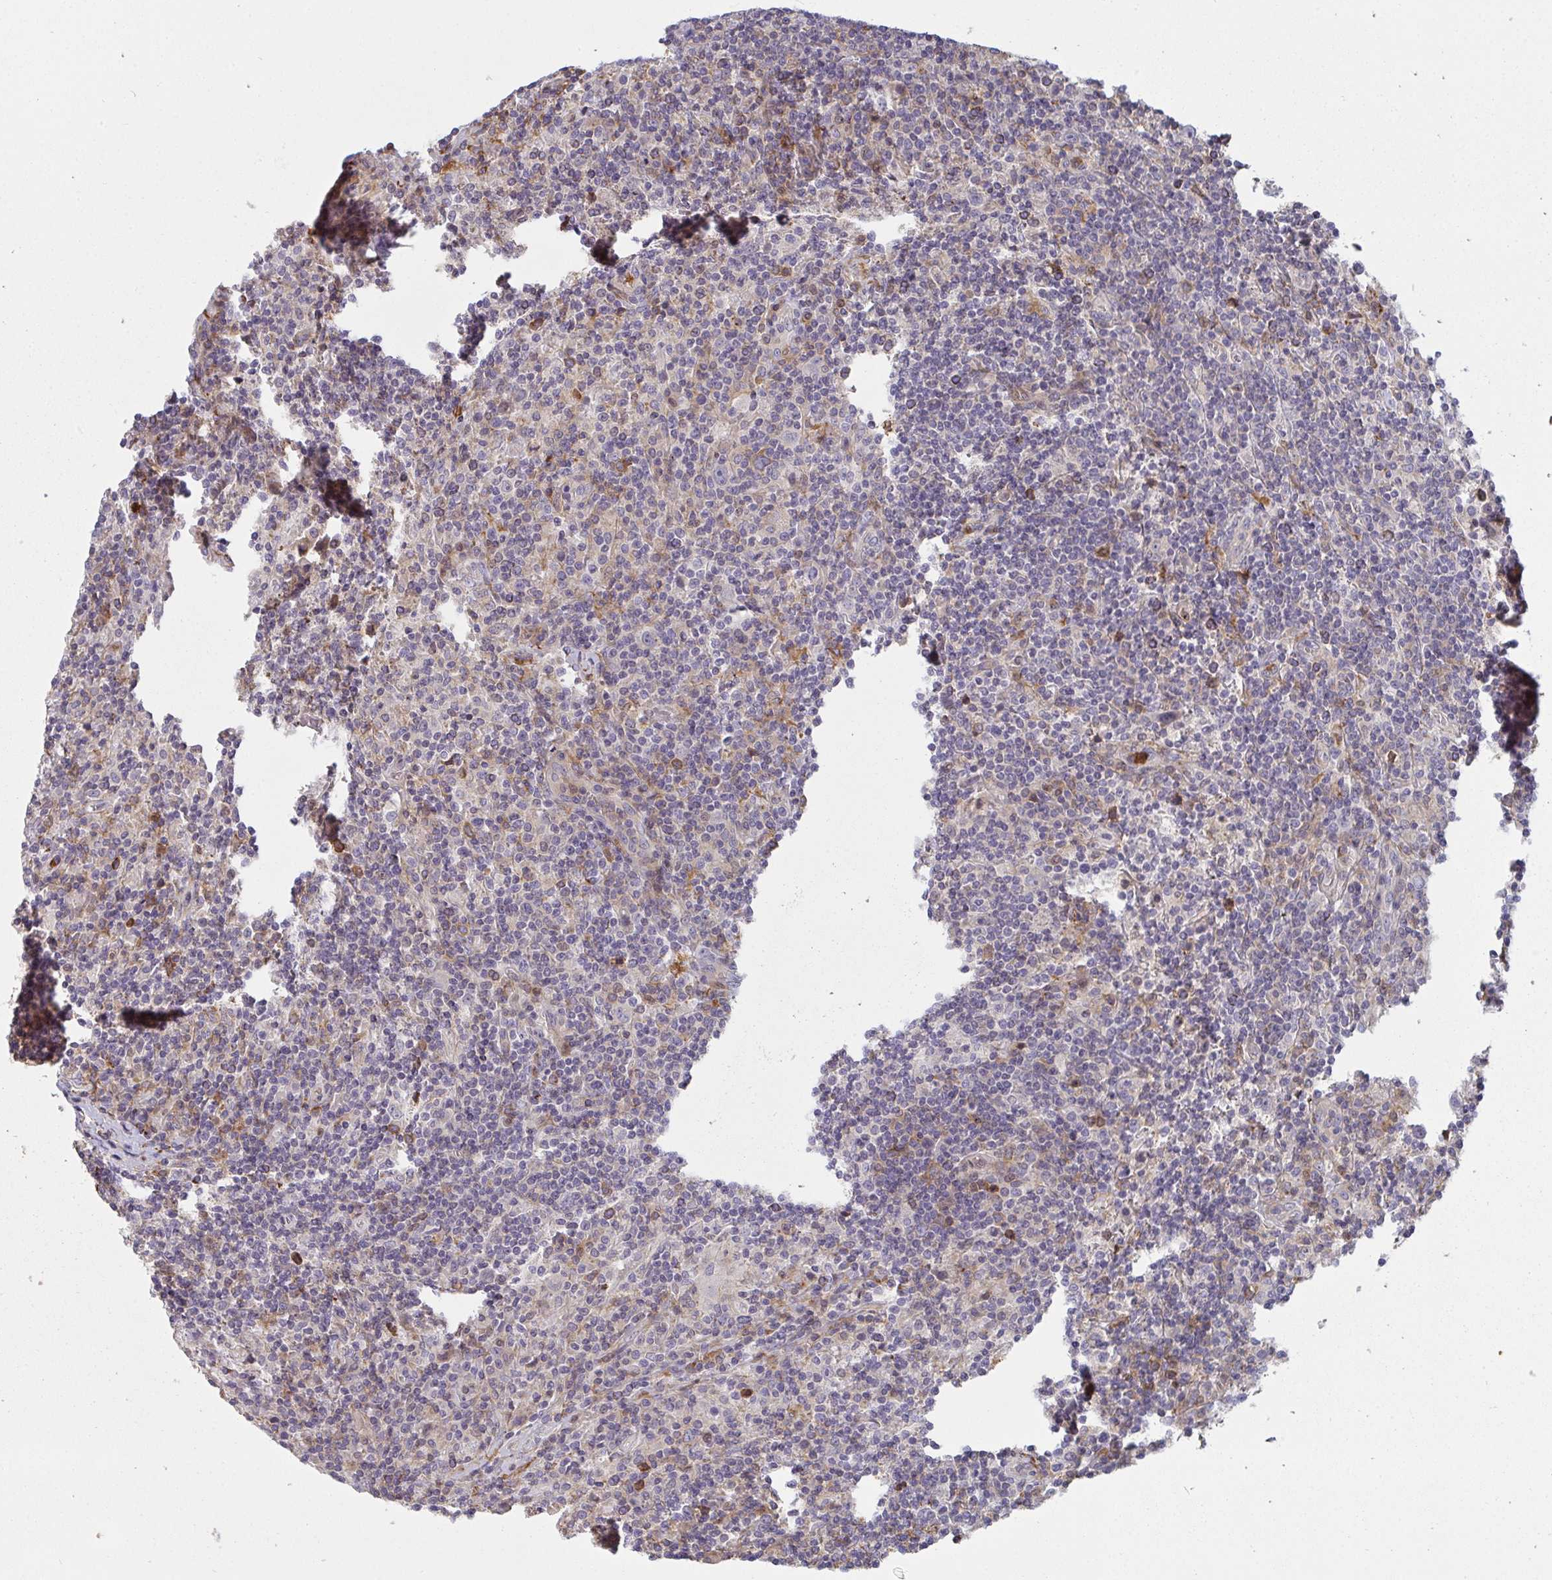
{"staining": {"intensity": "negative", "quantity": "none", "location": "none"}, "tissue": "lymphoma", "cell_type": "Tumor cells", "image_type": "cancer", "snomed": [{"axis": "morphology", "description": "Hodgkin's disease, NOS"}, {"axis": "topography", "description": "Lymph node"}], "caption": "Immunohistochemical staining of lymphoma reveals no significant staining in tumor cells.", "gene": "CSF3R", "patient": {"sex": "male", "age": 70}}